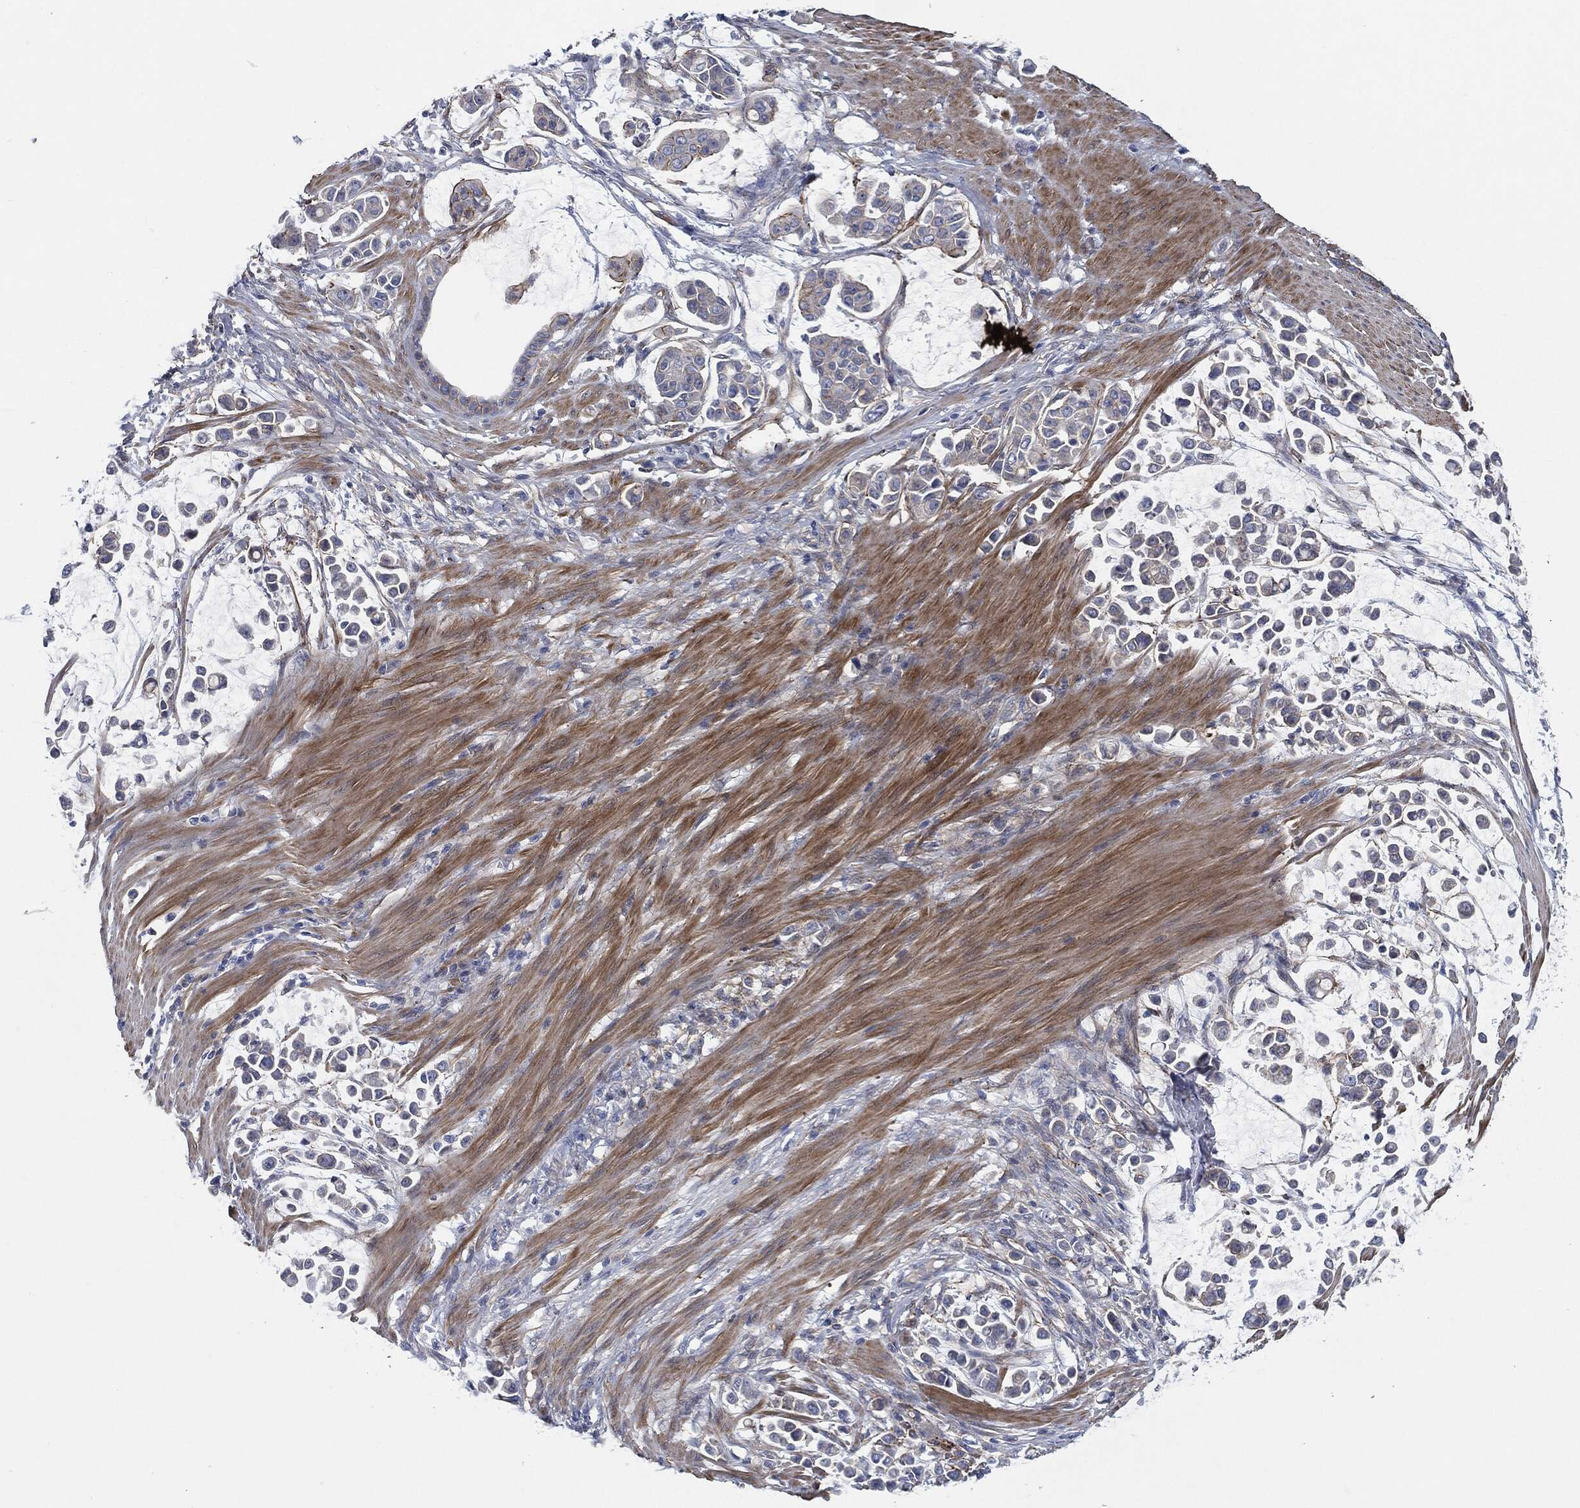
{"staining": {"intensity": "moderate", "quantity": "<25%", "location": "cytoplasmic/membranous"}, "tissue": "stomach cancer", "cell_type": "Tumor cells", "image_type": "cancer", "snomed": [{"axis": "morphology", "description": "Adenocarcinoma, NOS"}, {"axis": "topography", "description": "Stomach"}], "caption": "Brown immunohistochemical staining in stomach cancer (adenocarcinoma) demonstrates moderate cytoplasmic/membranous staining in about <25% of tumor cells.", "gene": "SVIL", "patient": {"sex": "male", "age": 82}}